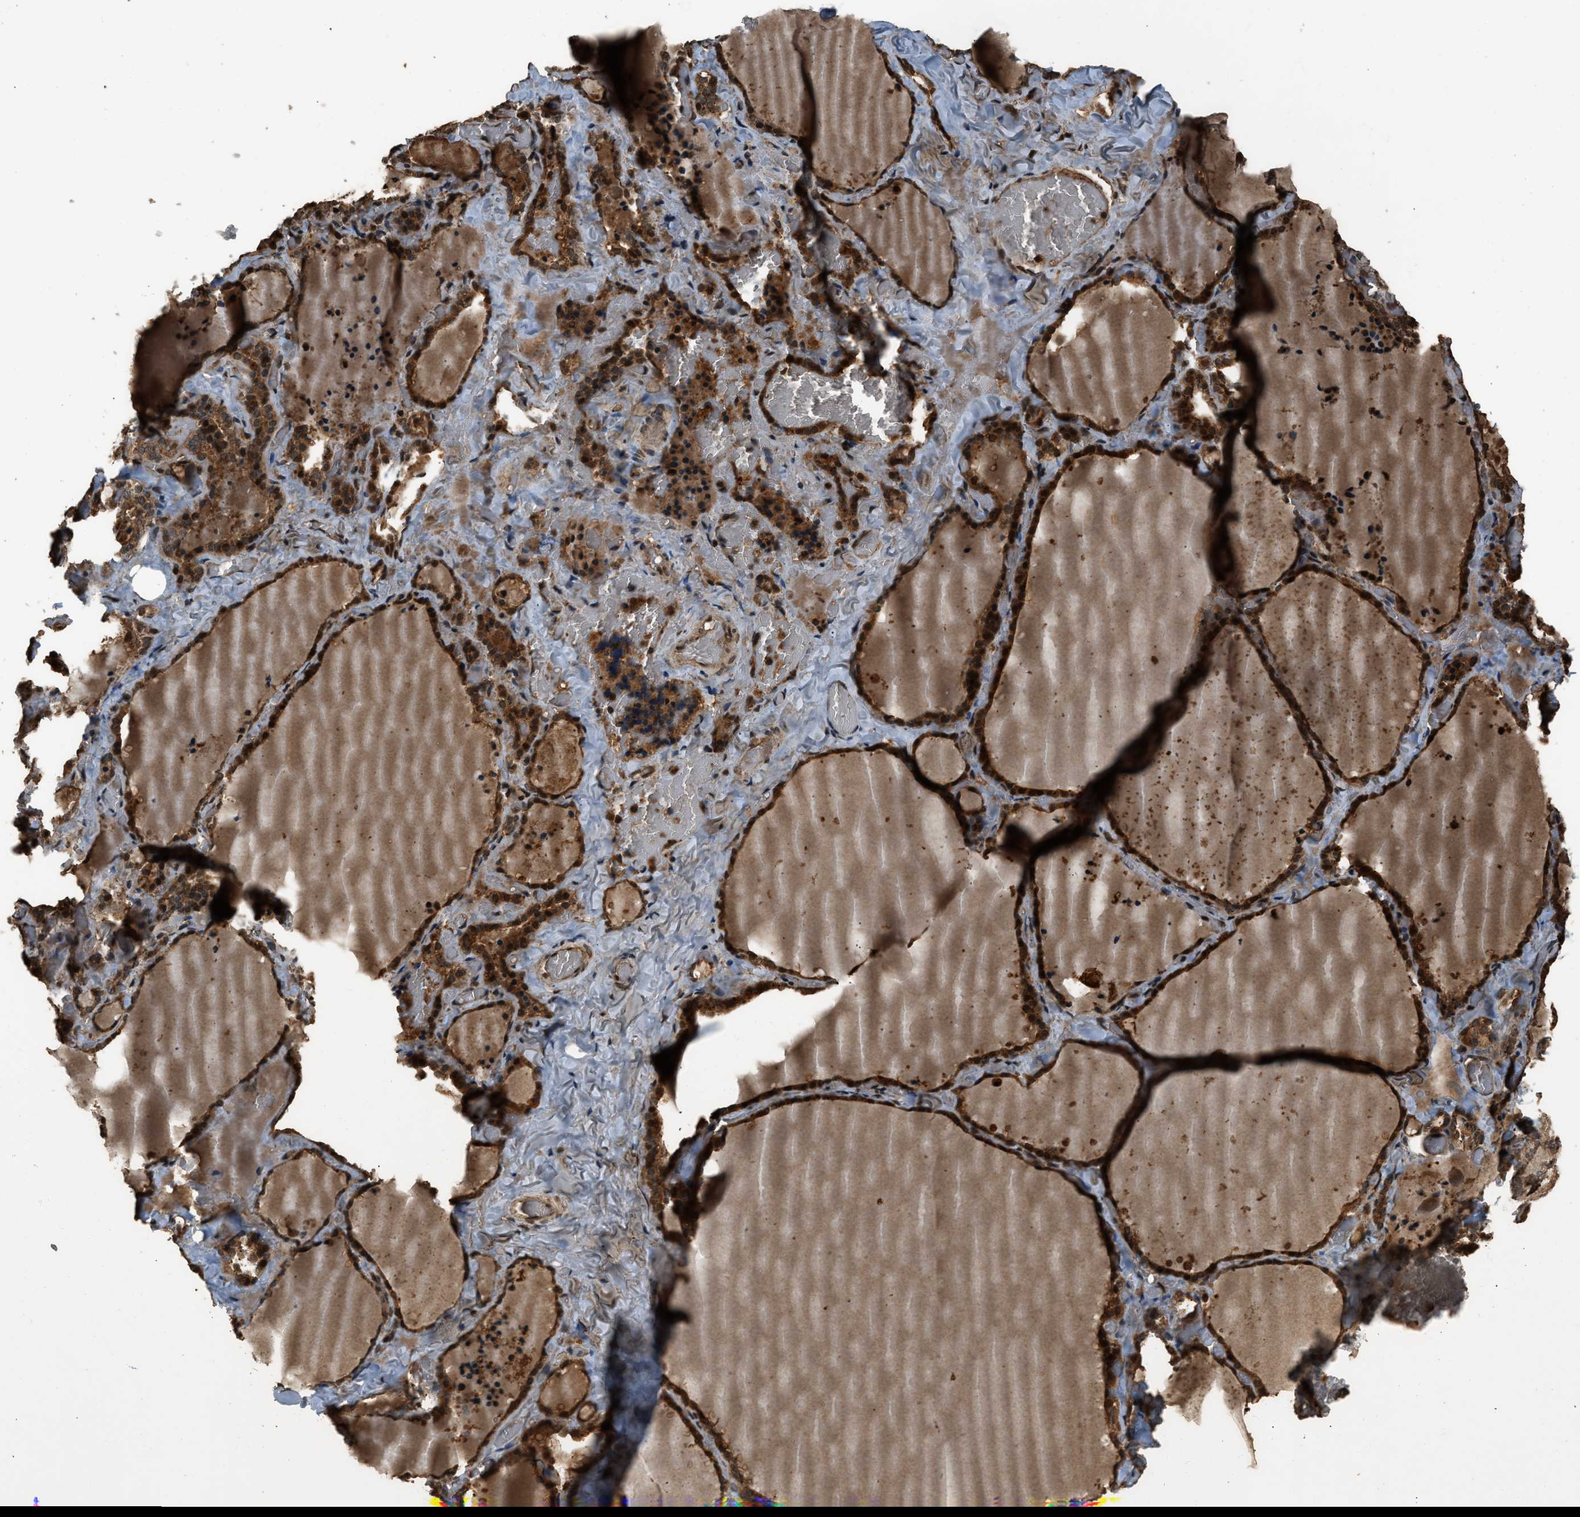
{"staining": {"intensity": "strong", "quantity": ">75%", "location": "cytoplasmic/membranous,nuclear"}, "tissue": "thyroid gland", "cell_type": "Glandular cells", "image_type": "normal", "snomed": [{"axis": "morphology", "description": "Normal tissue, NOS"}, {"axis": "topography", "description": "Thyroid gland"}], "caption": "A brown stain labels strong cytoplasmic/membranous,nuclear expression of a protein in glandular cells of benign thyroid gland.", "gene": "RAP2A", "patient": {"sex": "female", "age": 22}}